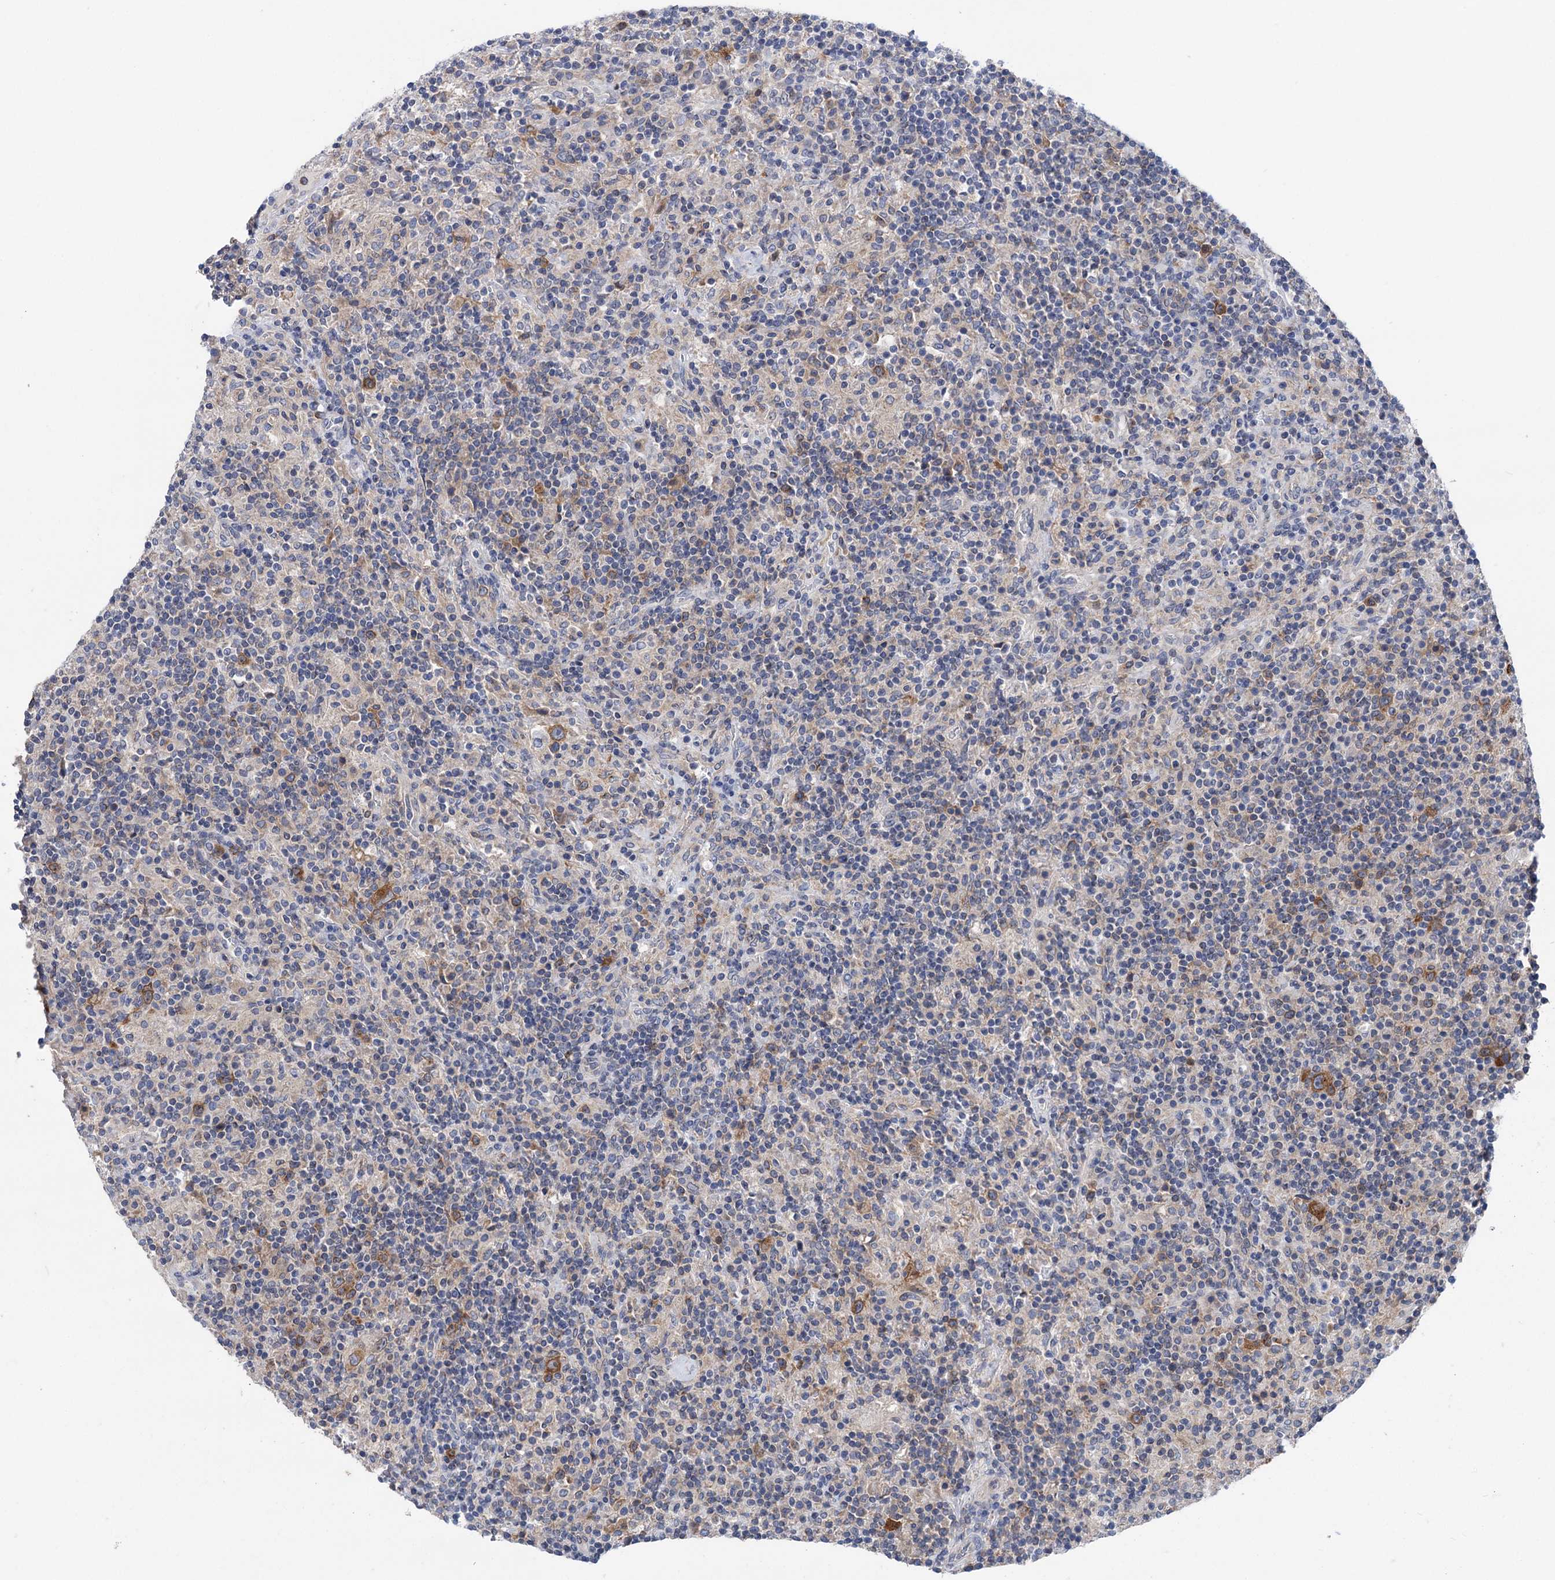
{"staining": {"intensity": "strong", "quantity": ">75%", "location": "cytoplasmic/membranous"}, "tissue": "lymphoma", "cell_type": "Tumor cells", "image_type": "cancer", "snomed": [{"axis": "morphology", "description": "Hodgkin's disease, NOS"}, {"axis": "topography", "description": "Lymph node"}], "caption": "Brown immunohistochemical staining in lymphoma demonstrates strong cytoplasmic/membranous staining in about >75% of tumor cells.", "gene": "ZNRD2", "patient": {"sex": "male", "age": 70}}